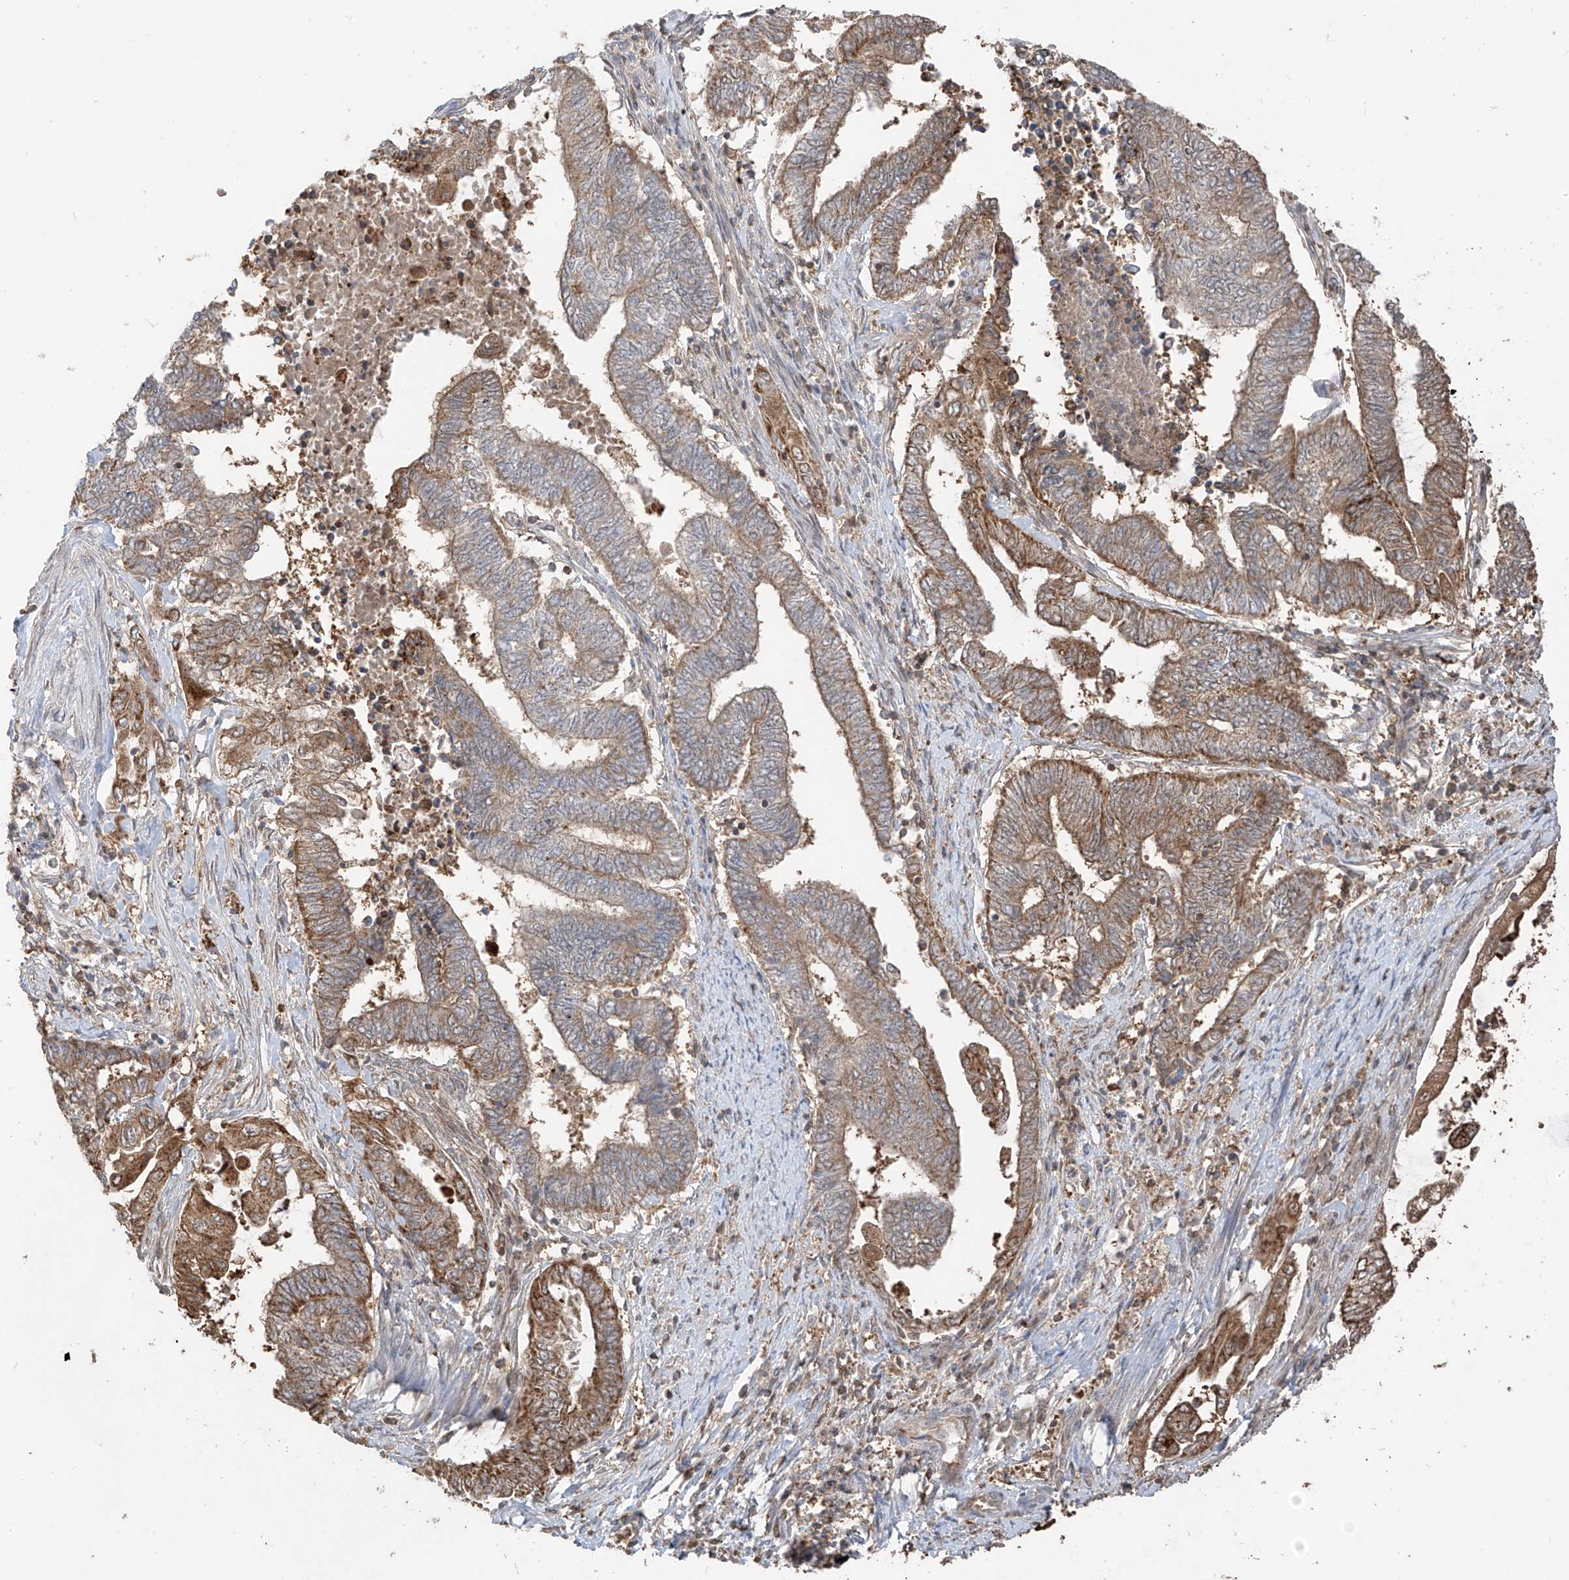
{"staining": {"intensity": "moderate", "quantity": ">75%", "location": "cytoplasmic/membranous"}, "tissue": "endometrial cancer", "cell_type": "Tumor cells", "image_type": "cancer", "snomed": [{"axis": "morphology", "description": "Adenocarcinoma, NOS"}, {"axis": "topography", "description": "Uterus"}, {"axis": "topography", "description": "Endometrium"}], "caption": "Tumor cells demonstrate moderate cytoplasmic/membranous staining in approximately >75% of cells in endometrial cancer (adenocarcinoma).", "gene": "ETHE1", "patient": {"sex": "female", "age": 70}}